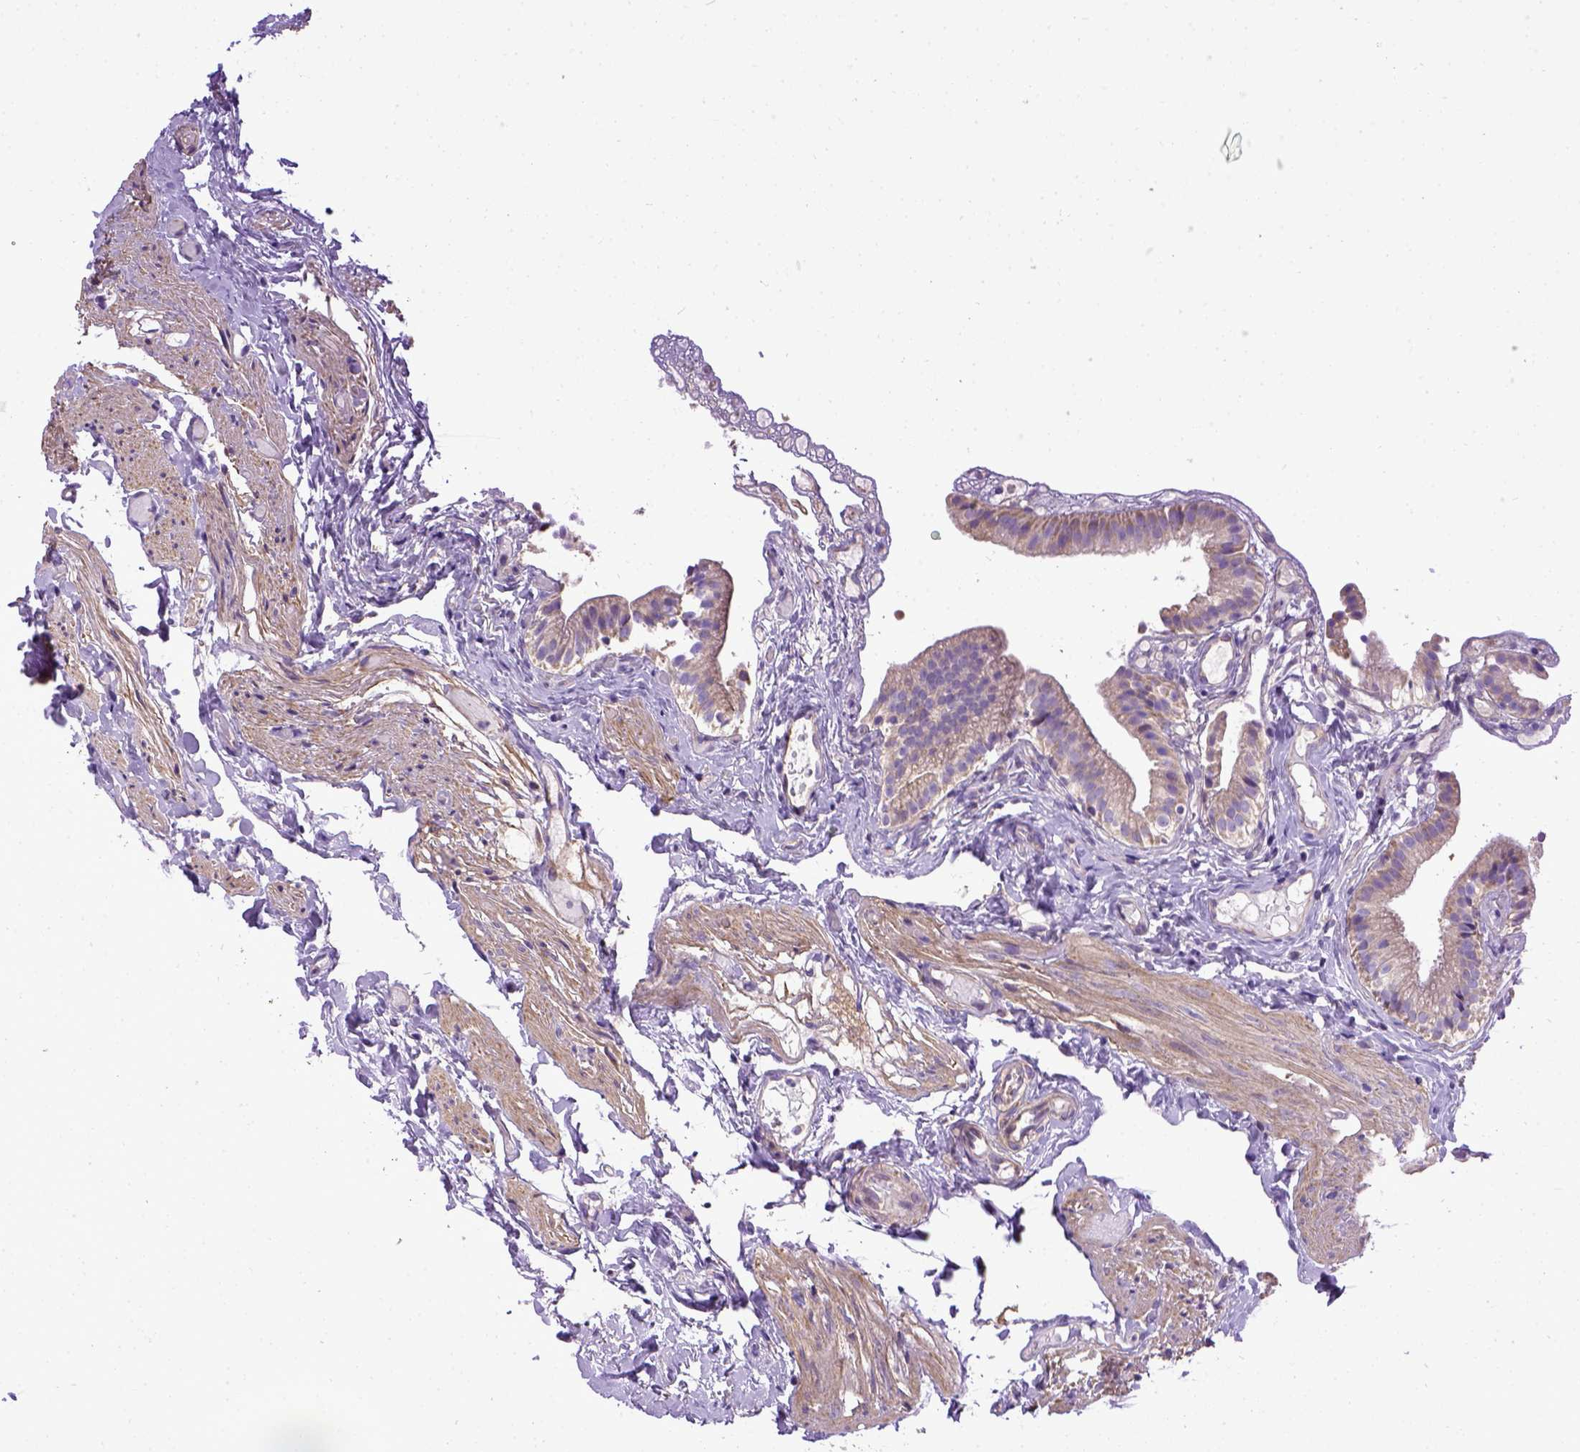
{"staining": {"intensity": "weak", "quantity": "25%-75%", "location": "cytoplasmic/membranous"}, "tissue": "gallbladder", "cell_type": "Glandular cells", "image_type": "normal", "snomed": [{"axis": "morphology", "description": "Normal tissue, NOS"}, {"axis": "topography", "description": "Gallbladder"}], "caption": "Immunohistochemical staining of benign human gallbladder shows low levels of weak cytoplasmic/membranous staining in approximately 25%-75% of glandular cells. (Stains: DAB in brown, nuclei in blue, Microscopy: brightfield microscopy at high magnification).", "gene": "ENG", "patient": {"sex": "female", "age": 47}}